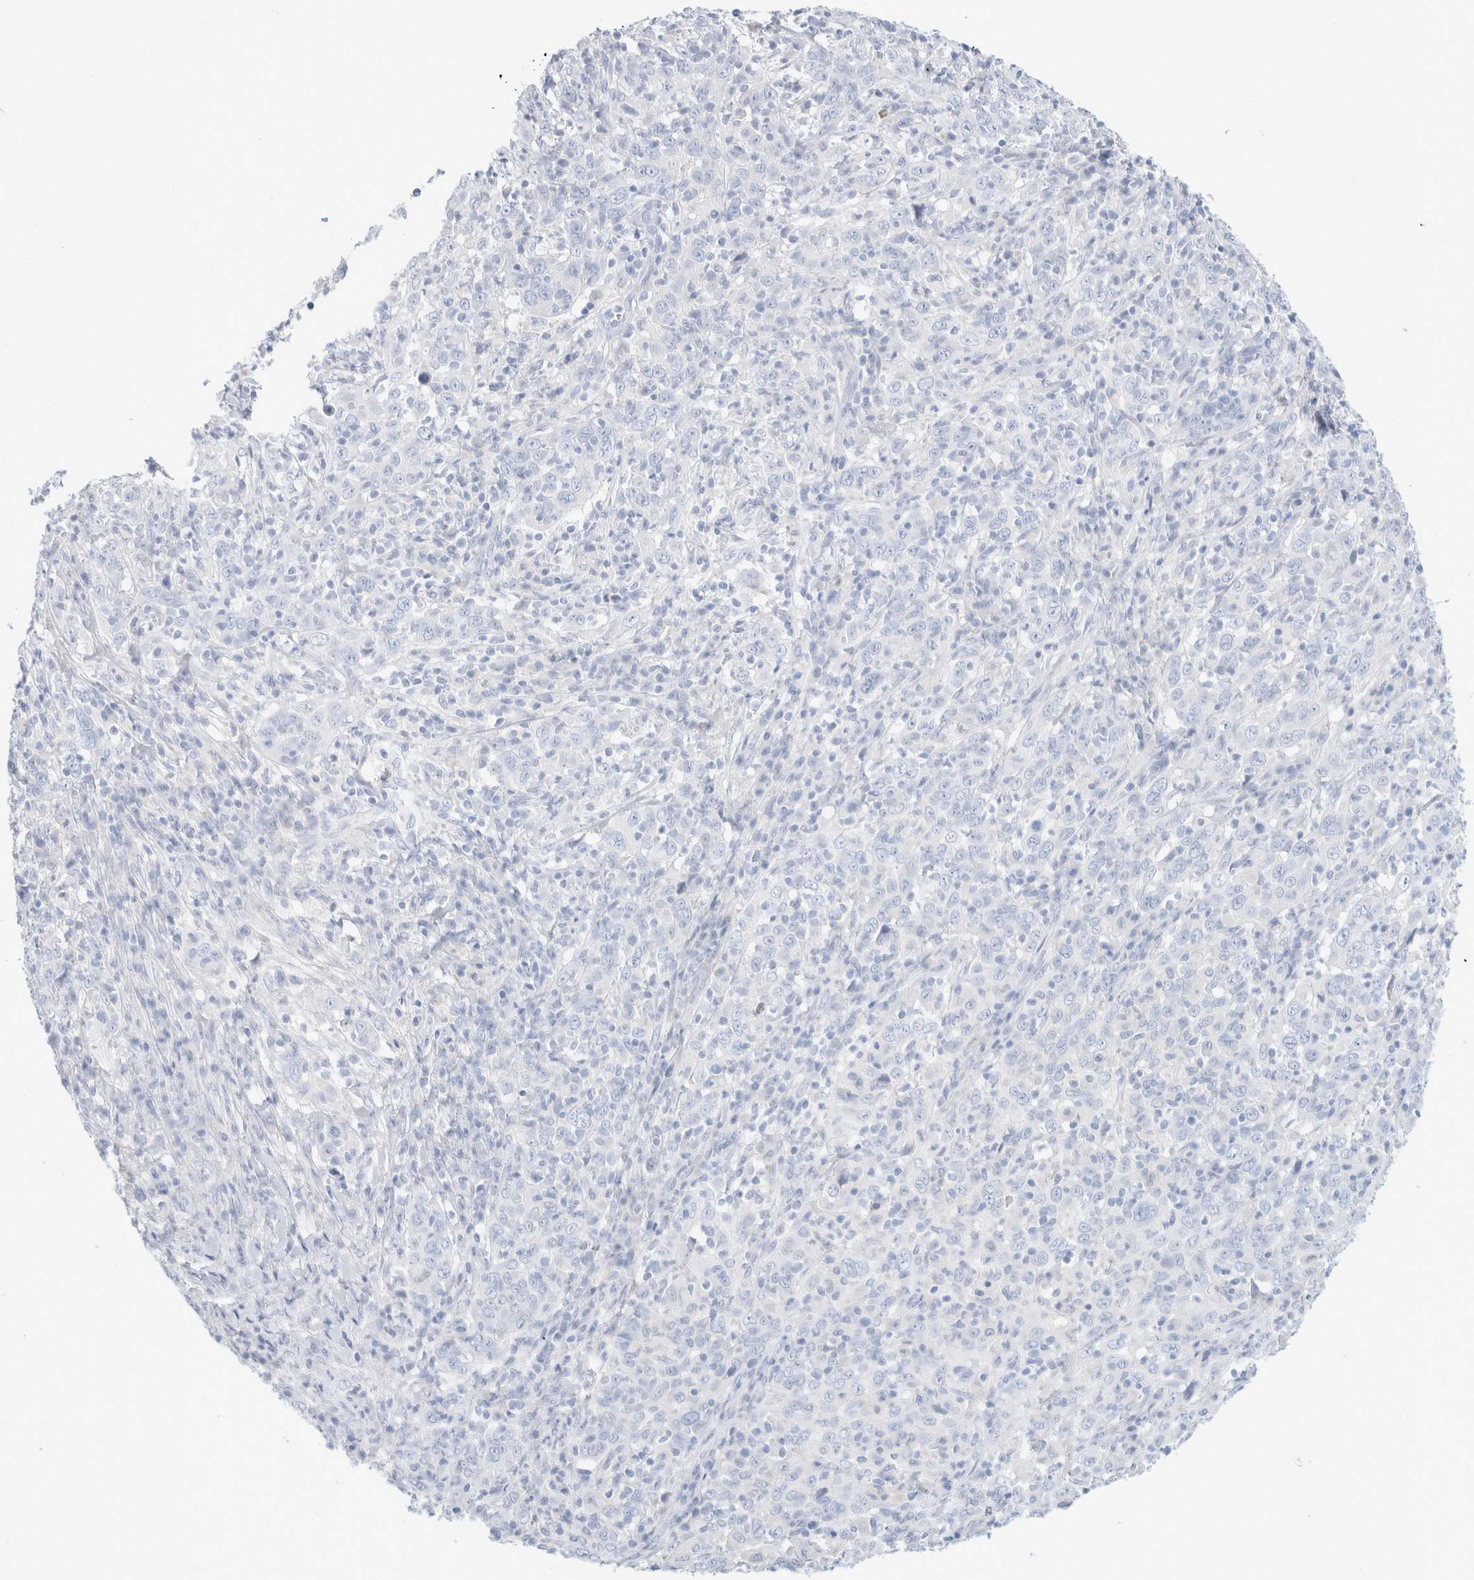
{"staining": {"intensity": "negative", "quantity": "none", "location": "none"}, "tissue": "cervical cancer", "cell_type": "Tumor cells", "image_type": "cancer", "snomed": [{"axis": "morphology", "description": "Squamous cell carcinoma, NOS"}, {"axis": "topography", "description": "Cervix"}], "caption": "The histopathology image exhibits no staining of tumor cells in squamous cell carcinoma (cervical).", "gene": "CPQ", "patient": {"sex": "female", "age": 46}}